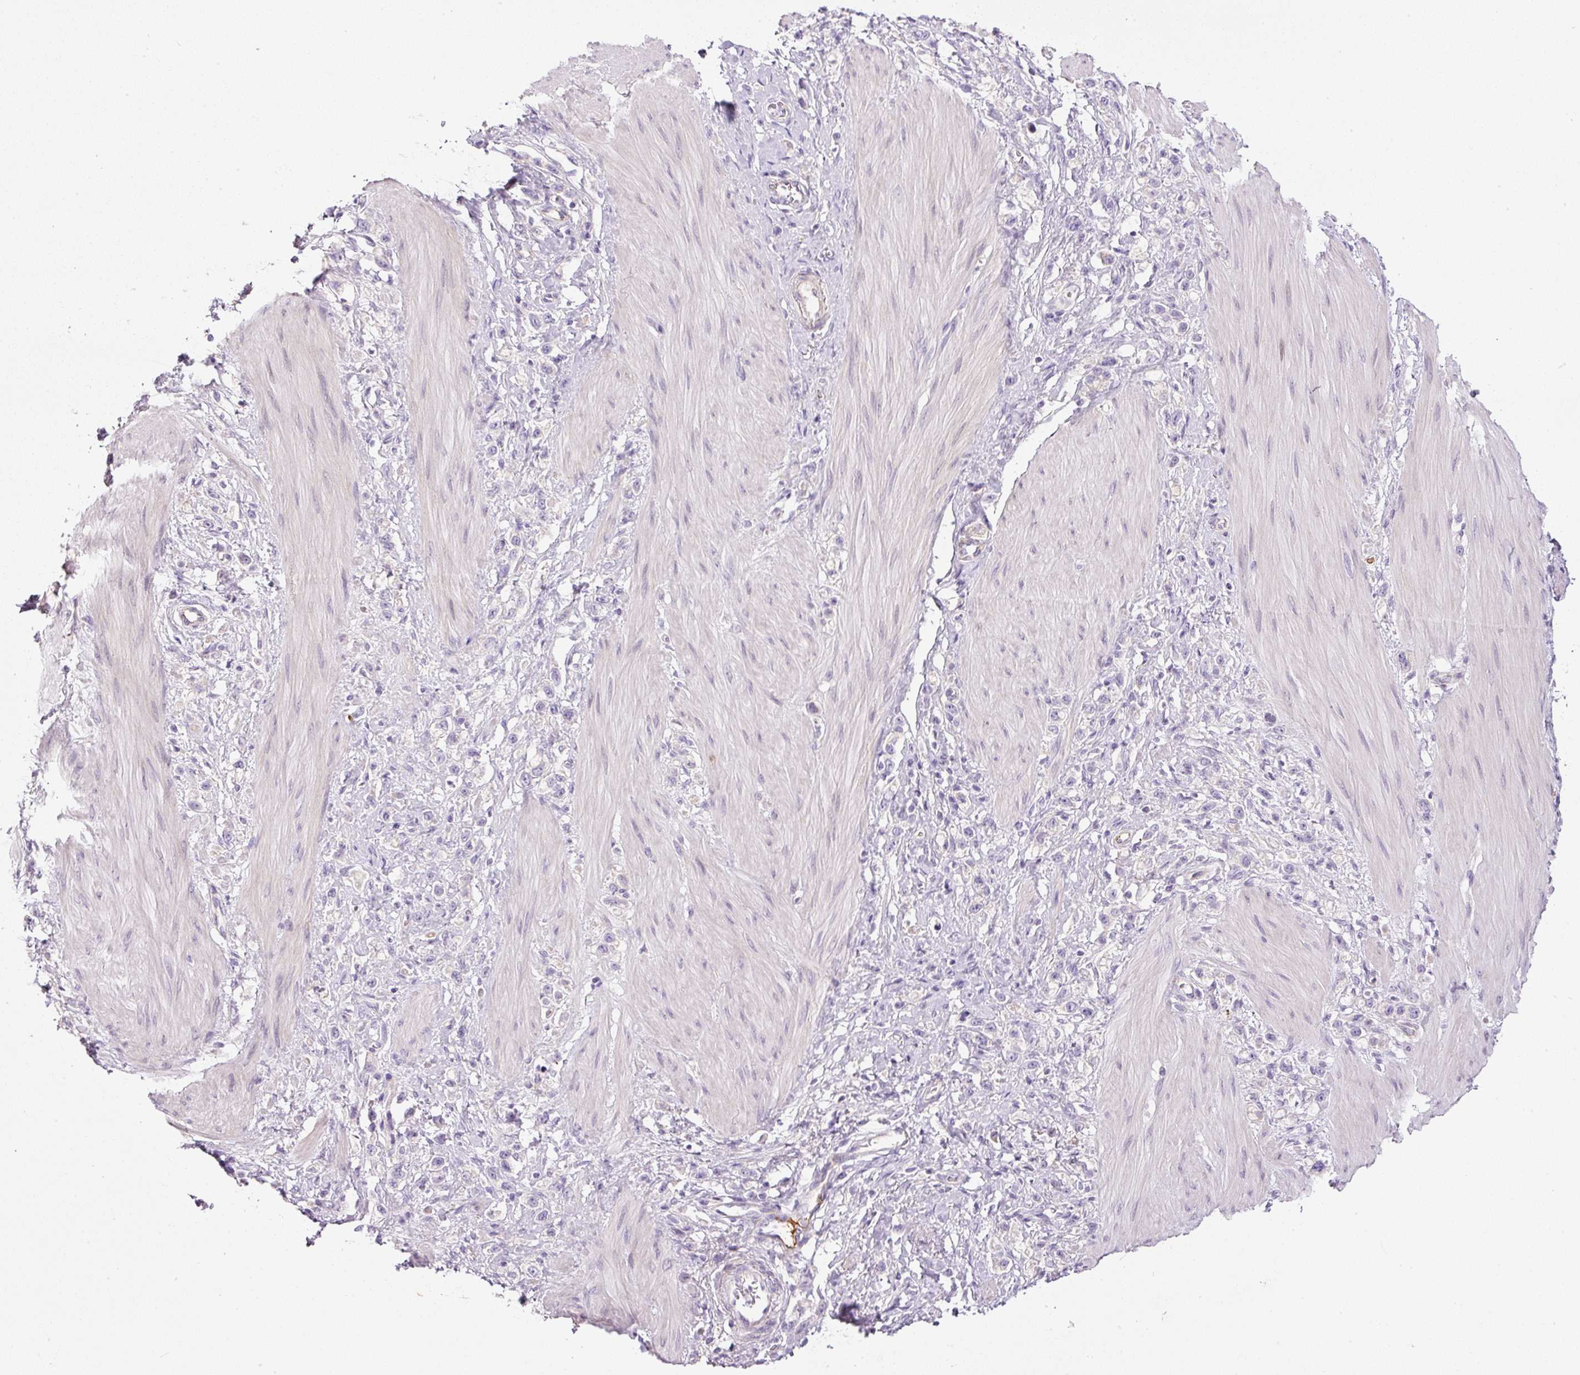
{"staining": {"intensity": "negative", "quantity": "none", "location": "none"}, "tissue": "stomach cancer", "cell_type": "Tumor cells", "image_type": "cancer", "snomed": [{"axis": "morphology", "description": "Adenocarcinoma, NOS"}, {"axis": "topography", "description": "Stomach"}], "caption": "The histopathology image displays no staining of tumor cells in stomach adenocarcinoma. (DAB IHC, high magnification).", "gene": "KPNA5", "patient": {"sex": "female", "age": 65}}